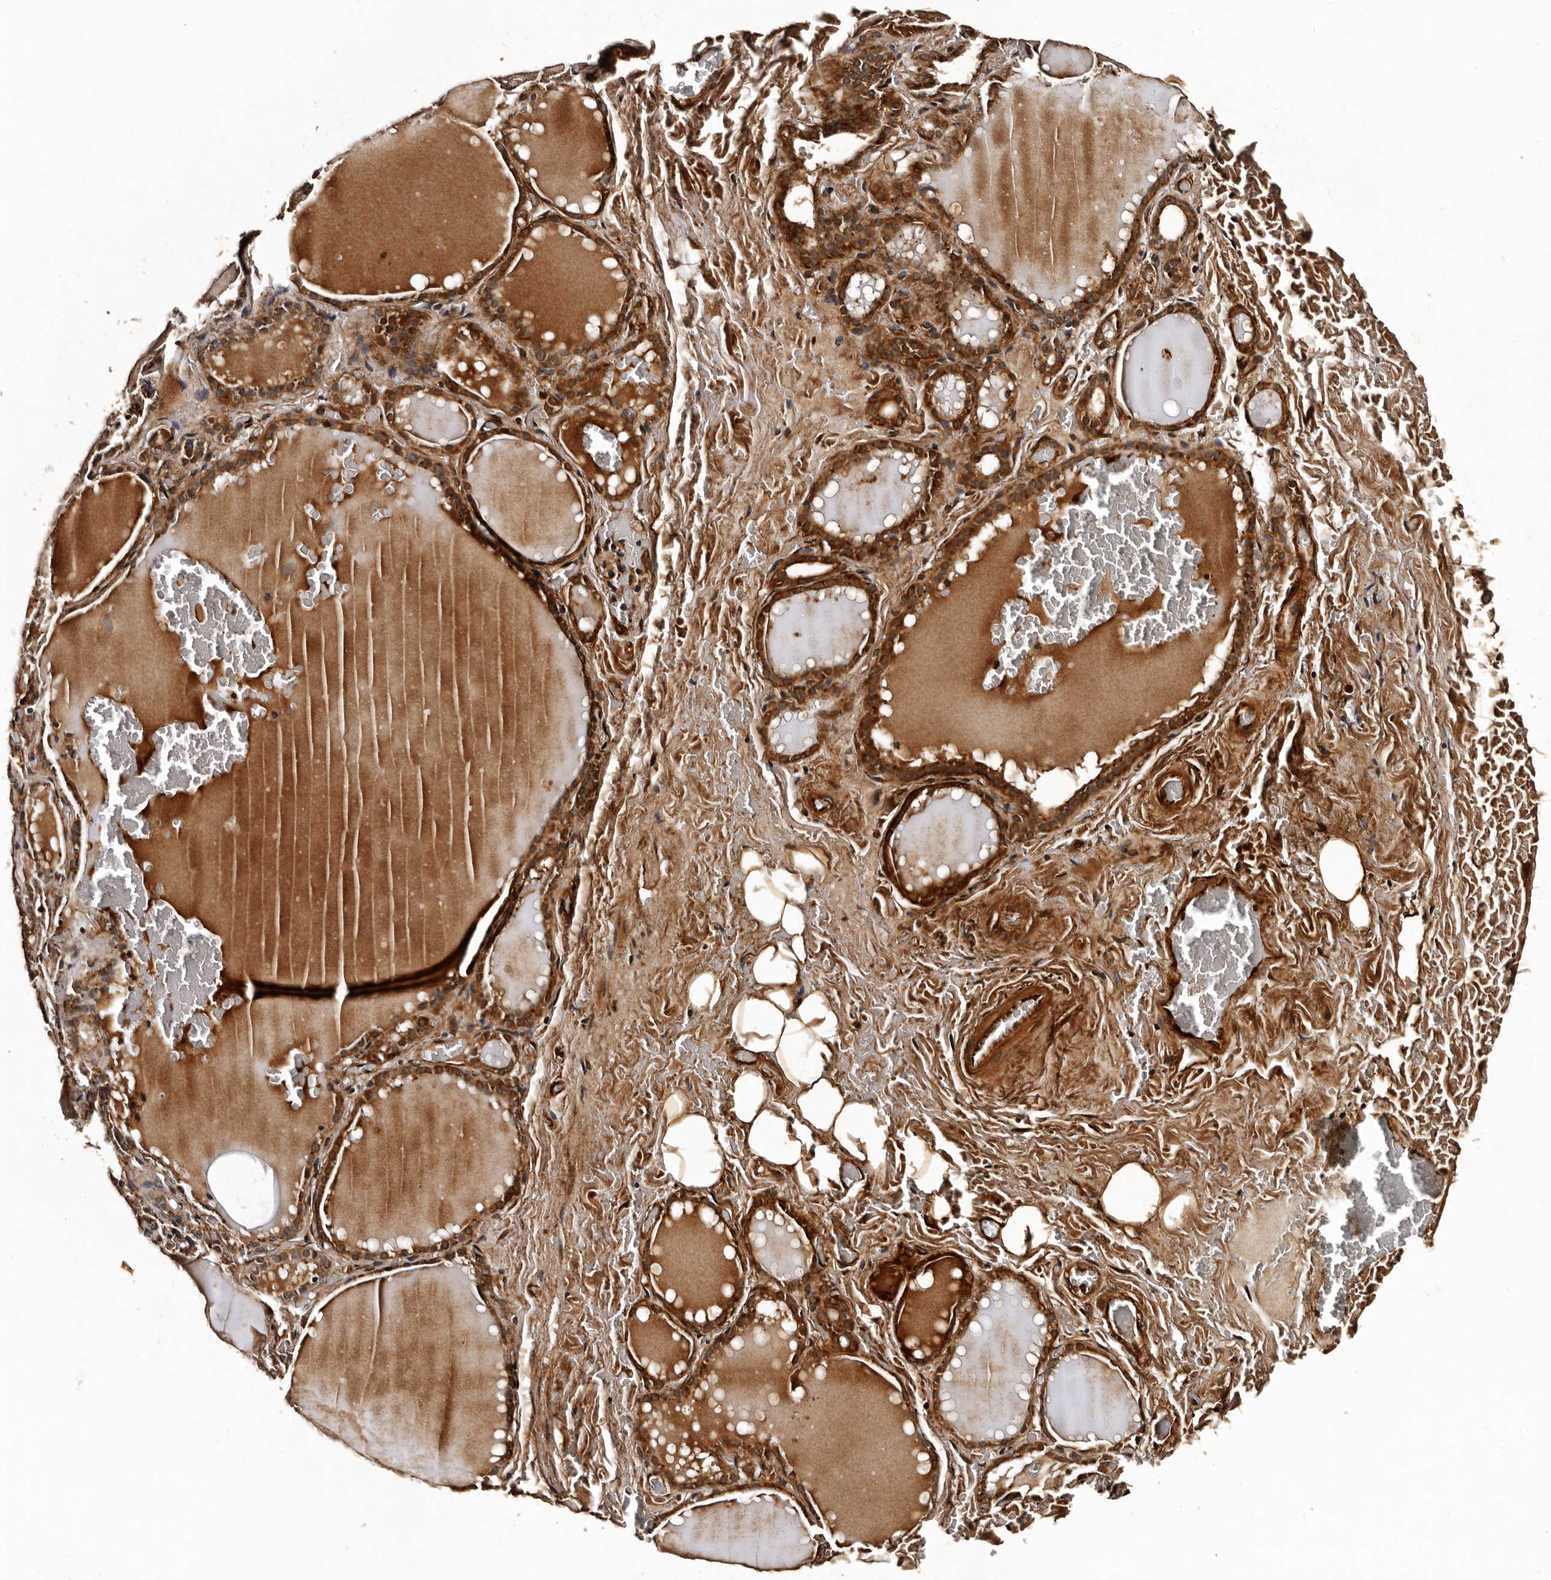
{"staining": {"intensity": "strong", "quantity": ">75%", "location": "cytoplasmic/membranous"}, "tissue": "thyroid gland", "cell_type": "Glandular cells", "image_type": "normal", "snomed": [{"axis": "morphology", "description": "Normal tissue, NOS"}, {"axis": "topography", "description": "Thyroid gland"}], "caption": "Immunohistochemical staining of unremarkable thyroid gland shows strong cytoplasmic/membranous protein staining in about >75% of glandular cells.", "gene": "CPNE3", "patient": {"sex": "female", "age": 22}}